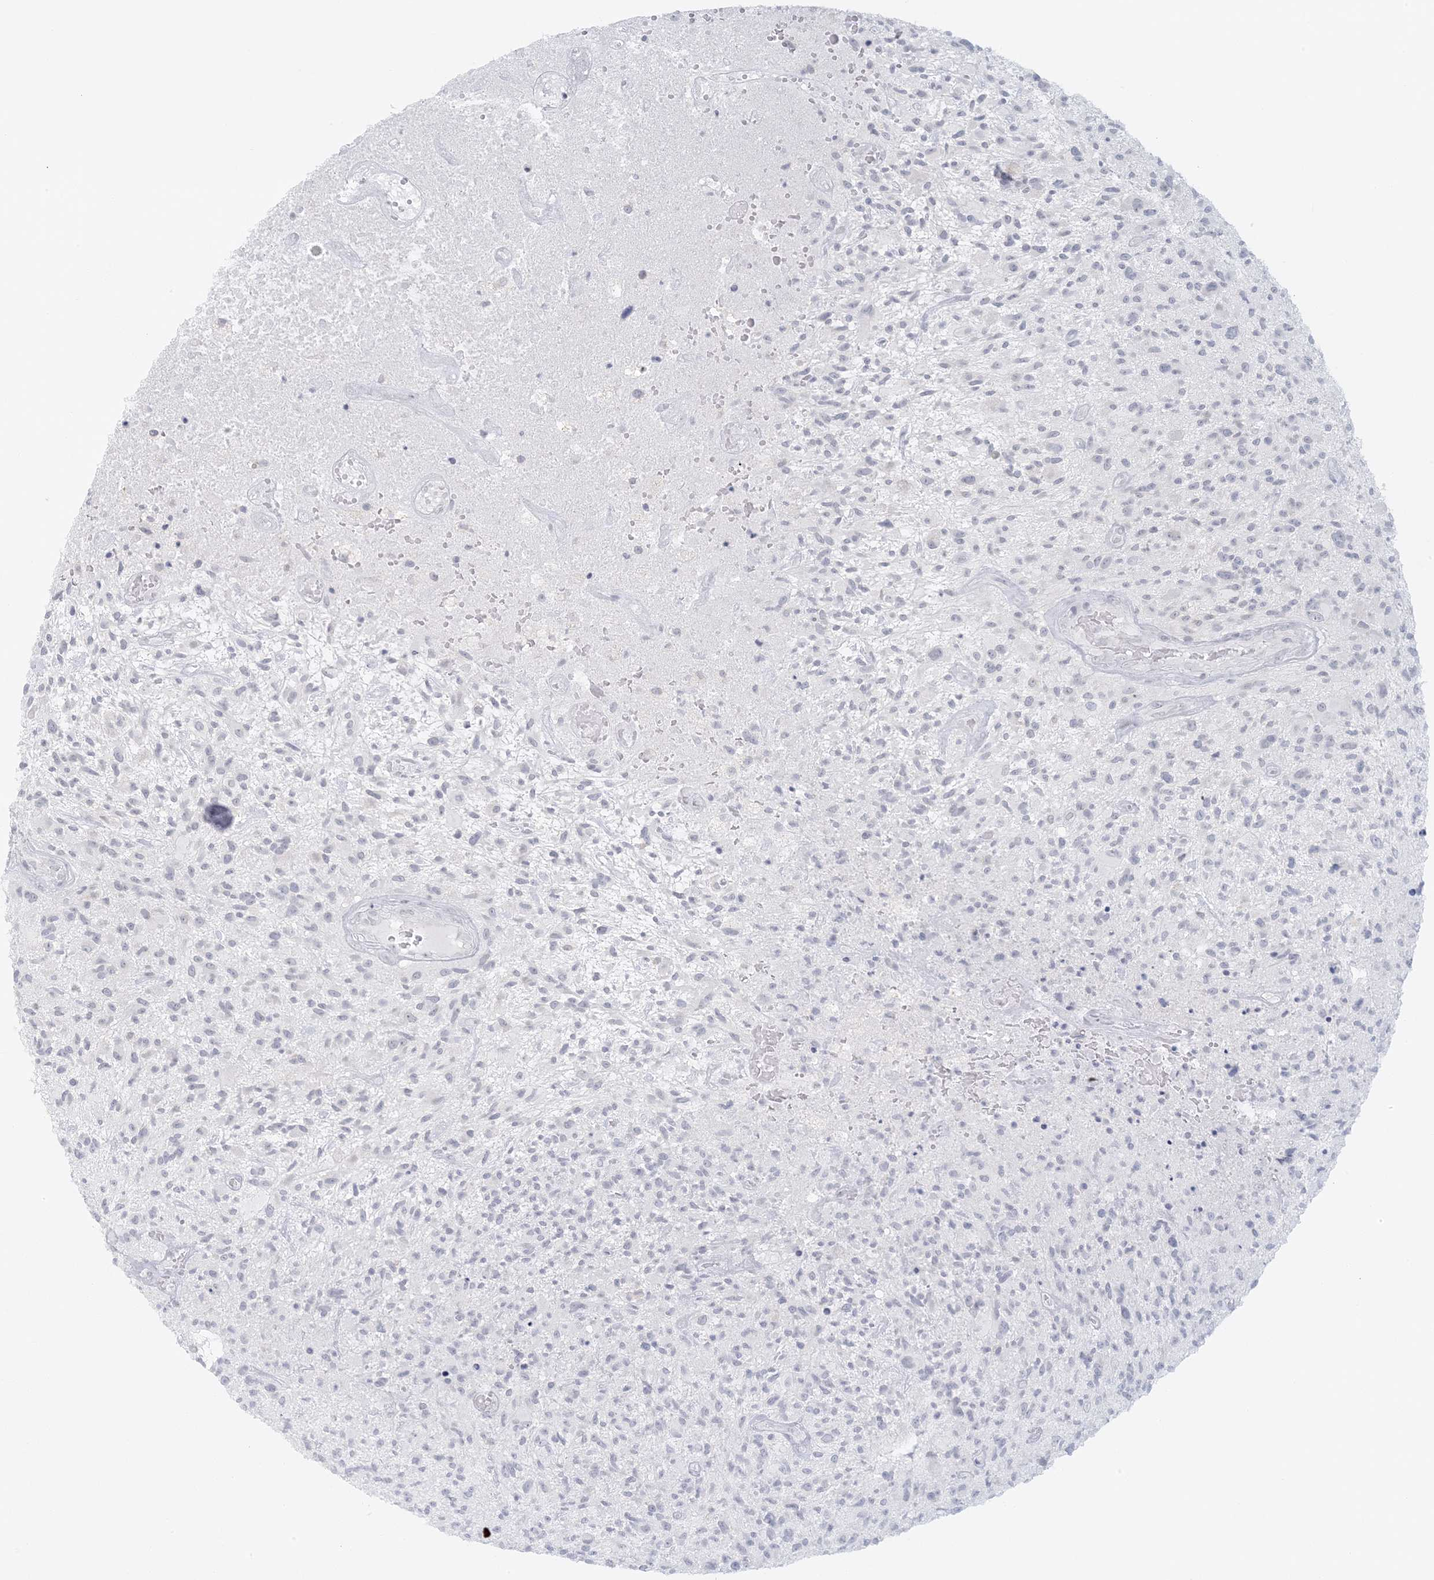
{"staining": {"intensity": "negative", "quantity": "none", "location": "none"}, "tissue": "glioma", "cell_type": "Tumor cells", "image_type": "cancer", "snomed": [{"axis": "morphology", "description": "Glioma, malignant, High grade"}, {"axis": "topography", "description": "Brain"}], "caption": "Immunohistochemical staining of human glioma displays no significant positivity in tumor cells. (Stains: DAB (3,3'-diaminobenzidine) immunohistochemistry with hematoxylin counter stain, Microscopy: brightfield microscopy at high magnification).", "gene": "LIPT1", "patient": {"sex": "male", "age": 47}}